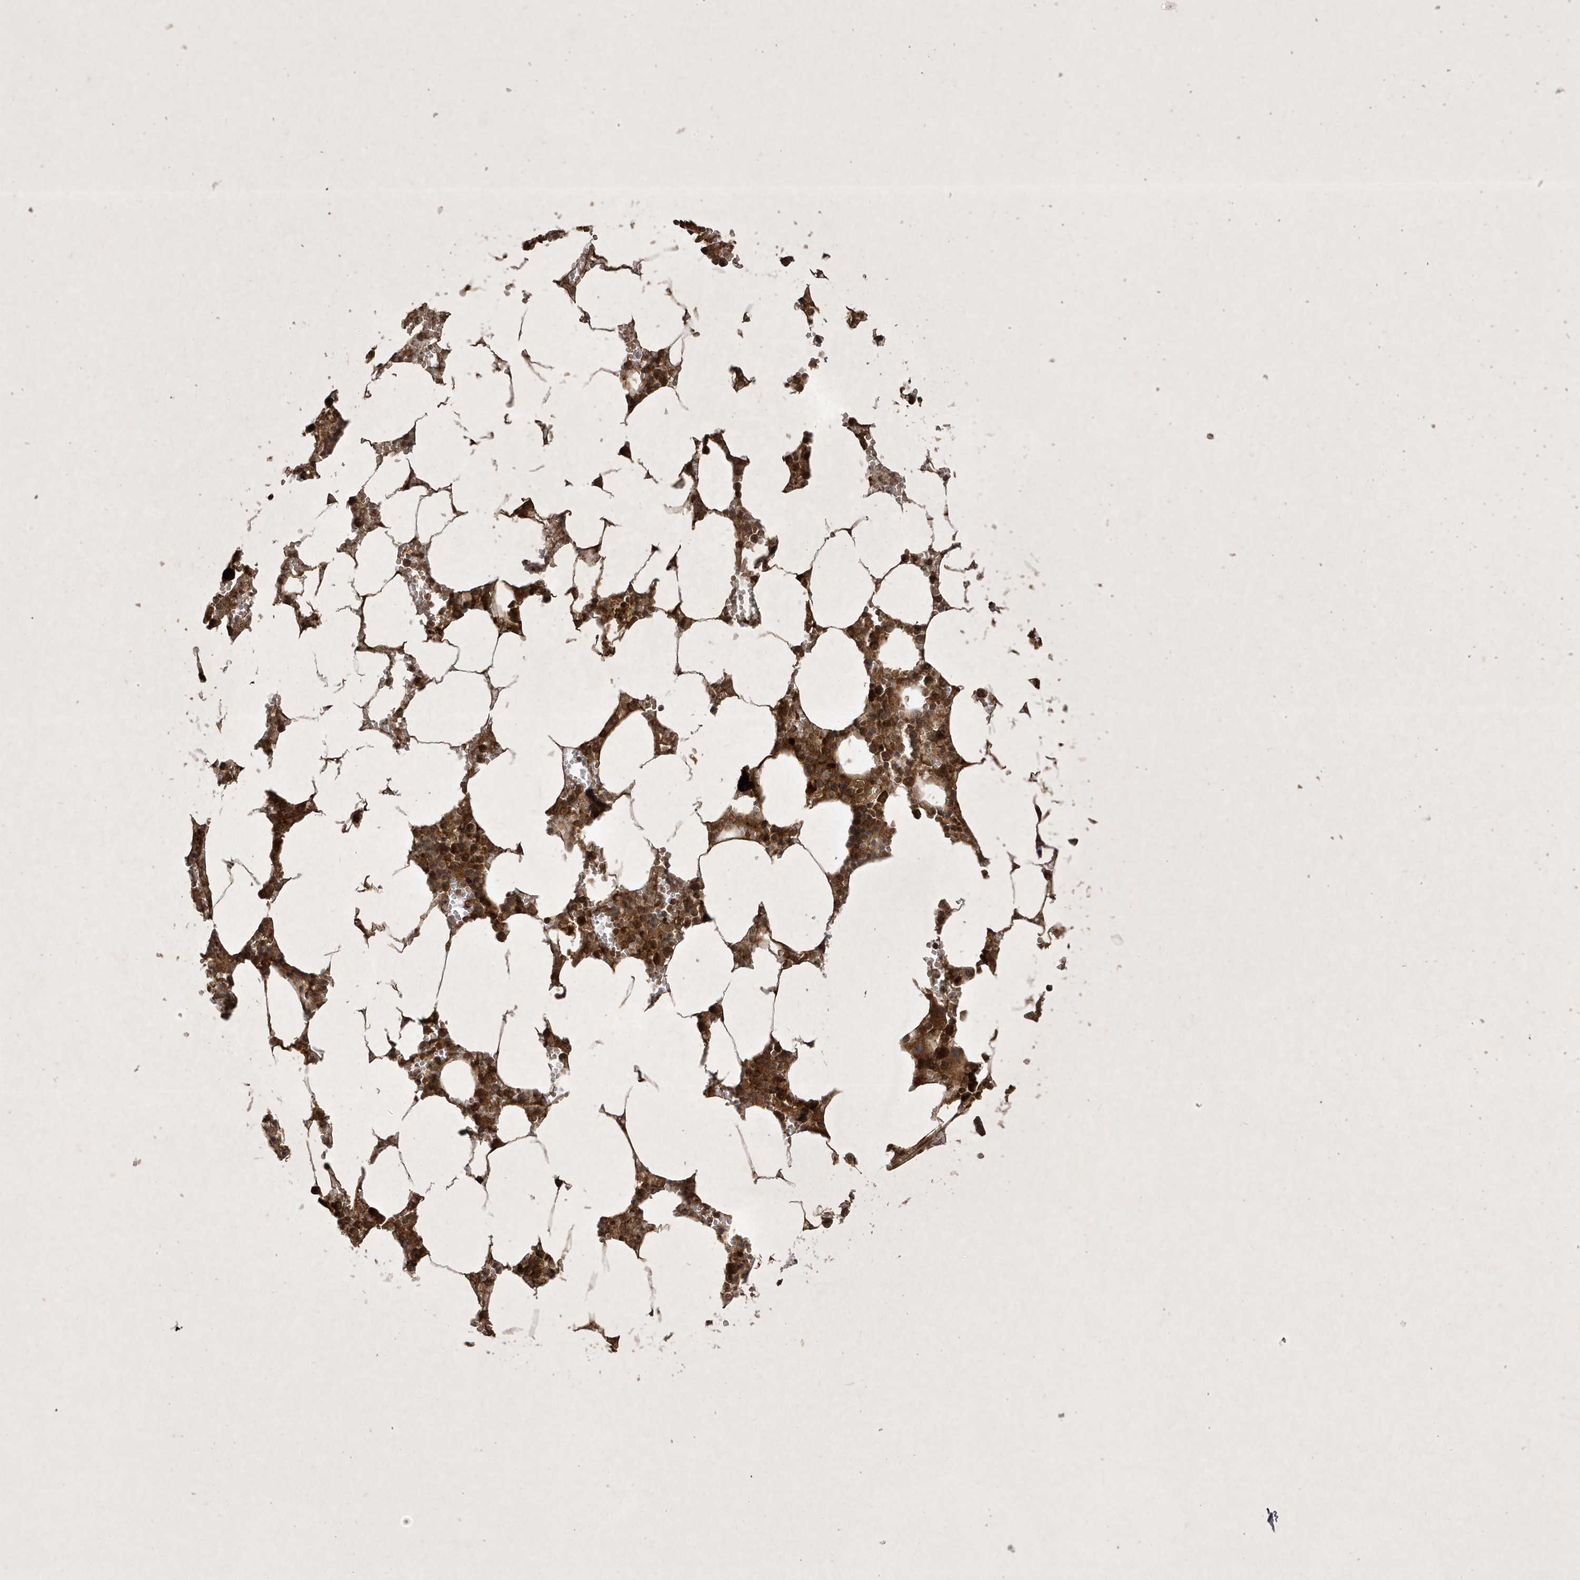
{"staining": {"intensity": "weak", "quantity": "25%-75%", "location": "cytoplasmic/membranous"}, "tissue": "bone marrow", "cell_type": "Hematopoietic cells", "image_type": "normal", "snomed": [{"axis": "morphology", "description": "Normal tissue, NOS"}, {"axis": "topography", "description": "Bone marrow"}], "caption": "The histopathology image reveals staining of normal bone marrow, revealing weak cytoplasmic/membranous protein expression (brown color) within hematopoietic cells.", "gene": "FAM83C", "patient": {"sex": "male", "age": 70}}